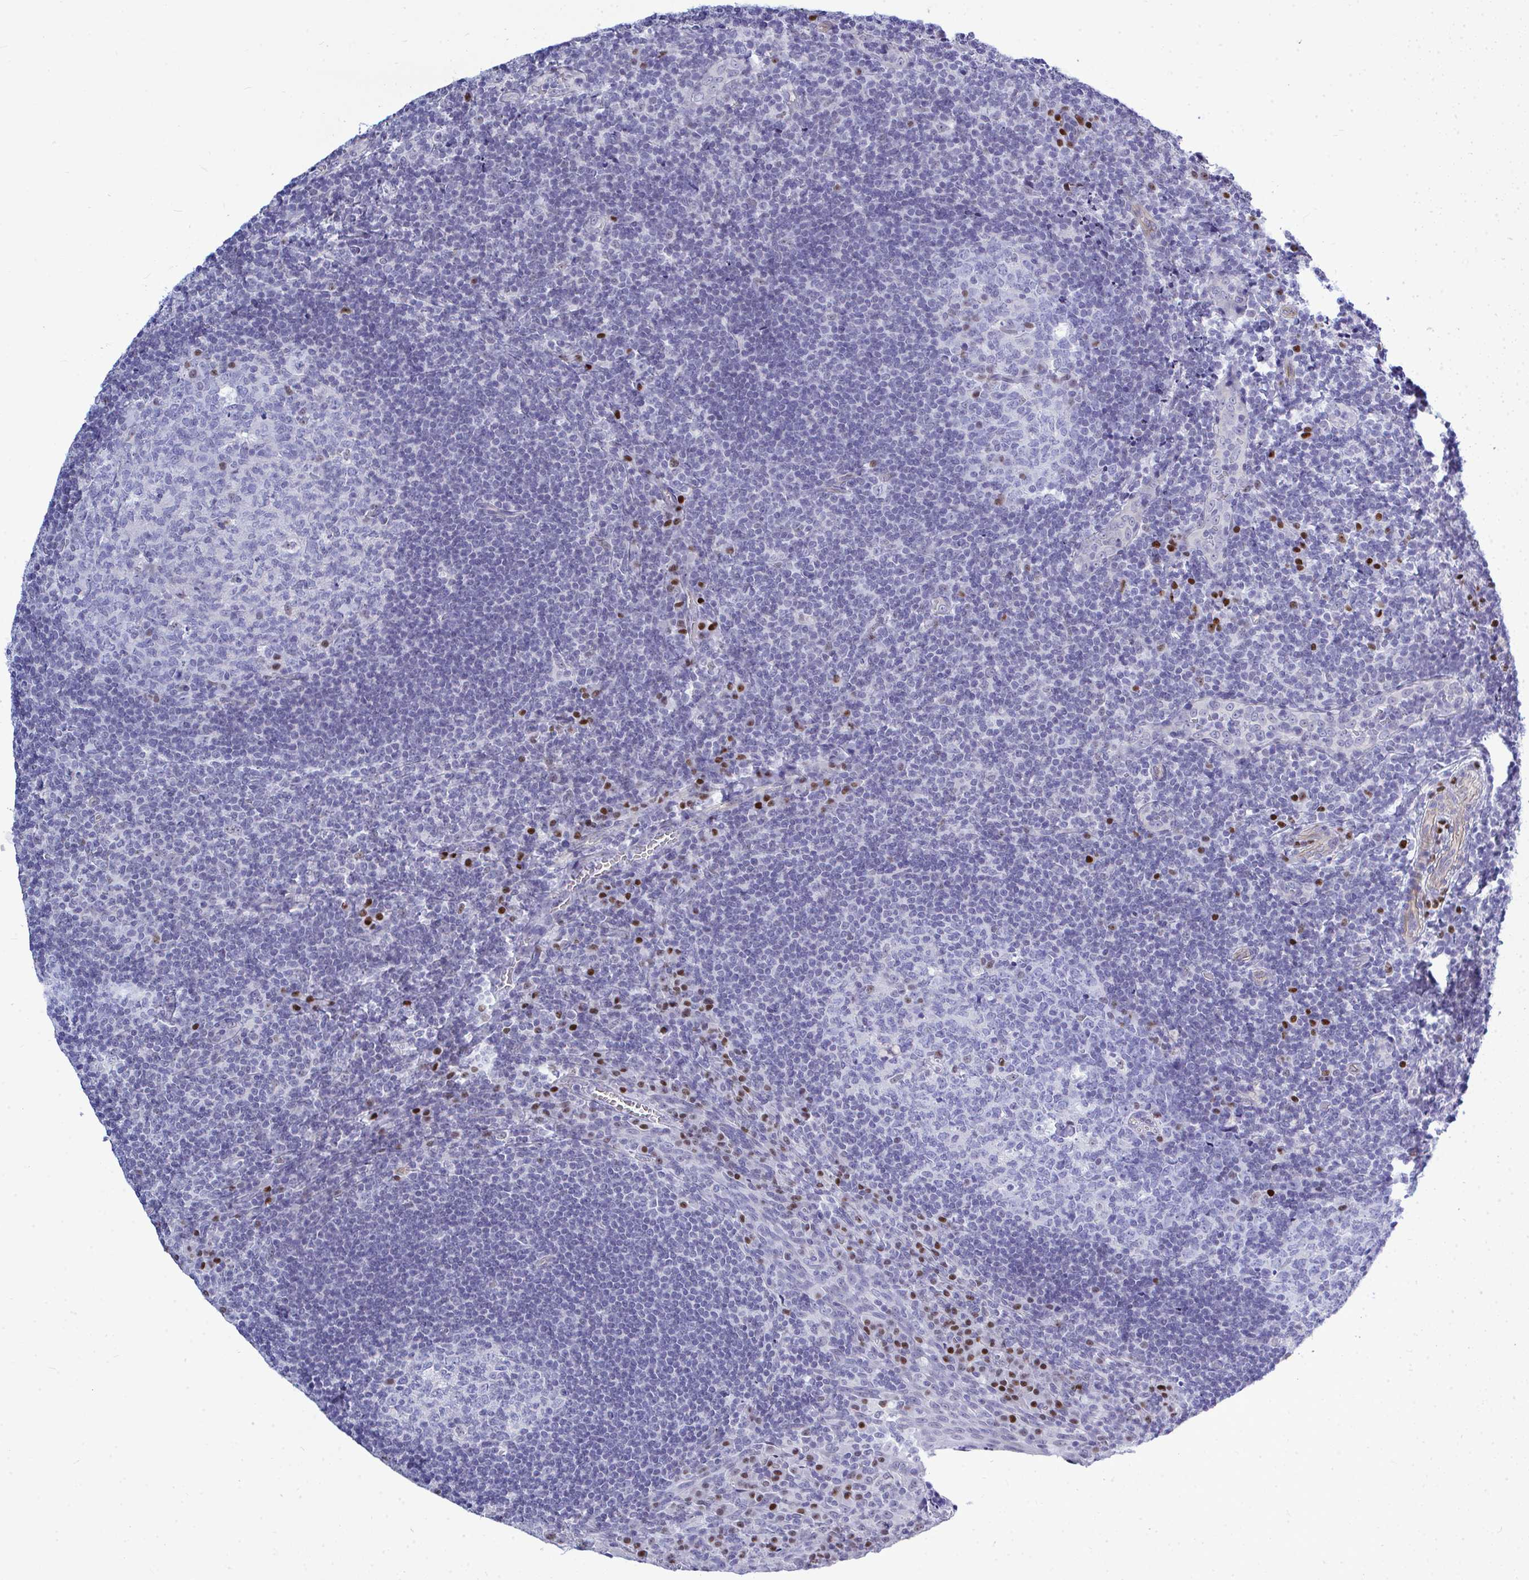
{"staining": {"intensity": "weak", "quantity": "<25%", "location": "nuclear"}, "tissue": "tonsil", "cell_type": "Germinal center cells", "image_type": "normal", "snomed": [{"axis": "morphology", "description": "Normal tissue, NOS"}, {"axis": "topography", "description": "Tonsil"}], "caption": "A high-resolution micrograph shows immunohistochemistry staining of benign tonsil, which reveals no significant positivity in germinal center cells.", "gene": "SLC25A51", "patient": {"sex": "male", "age": 17}}